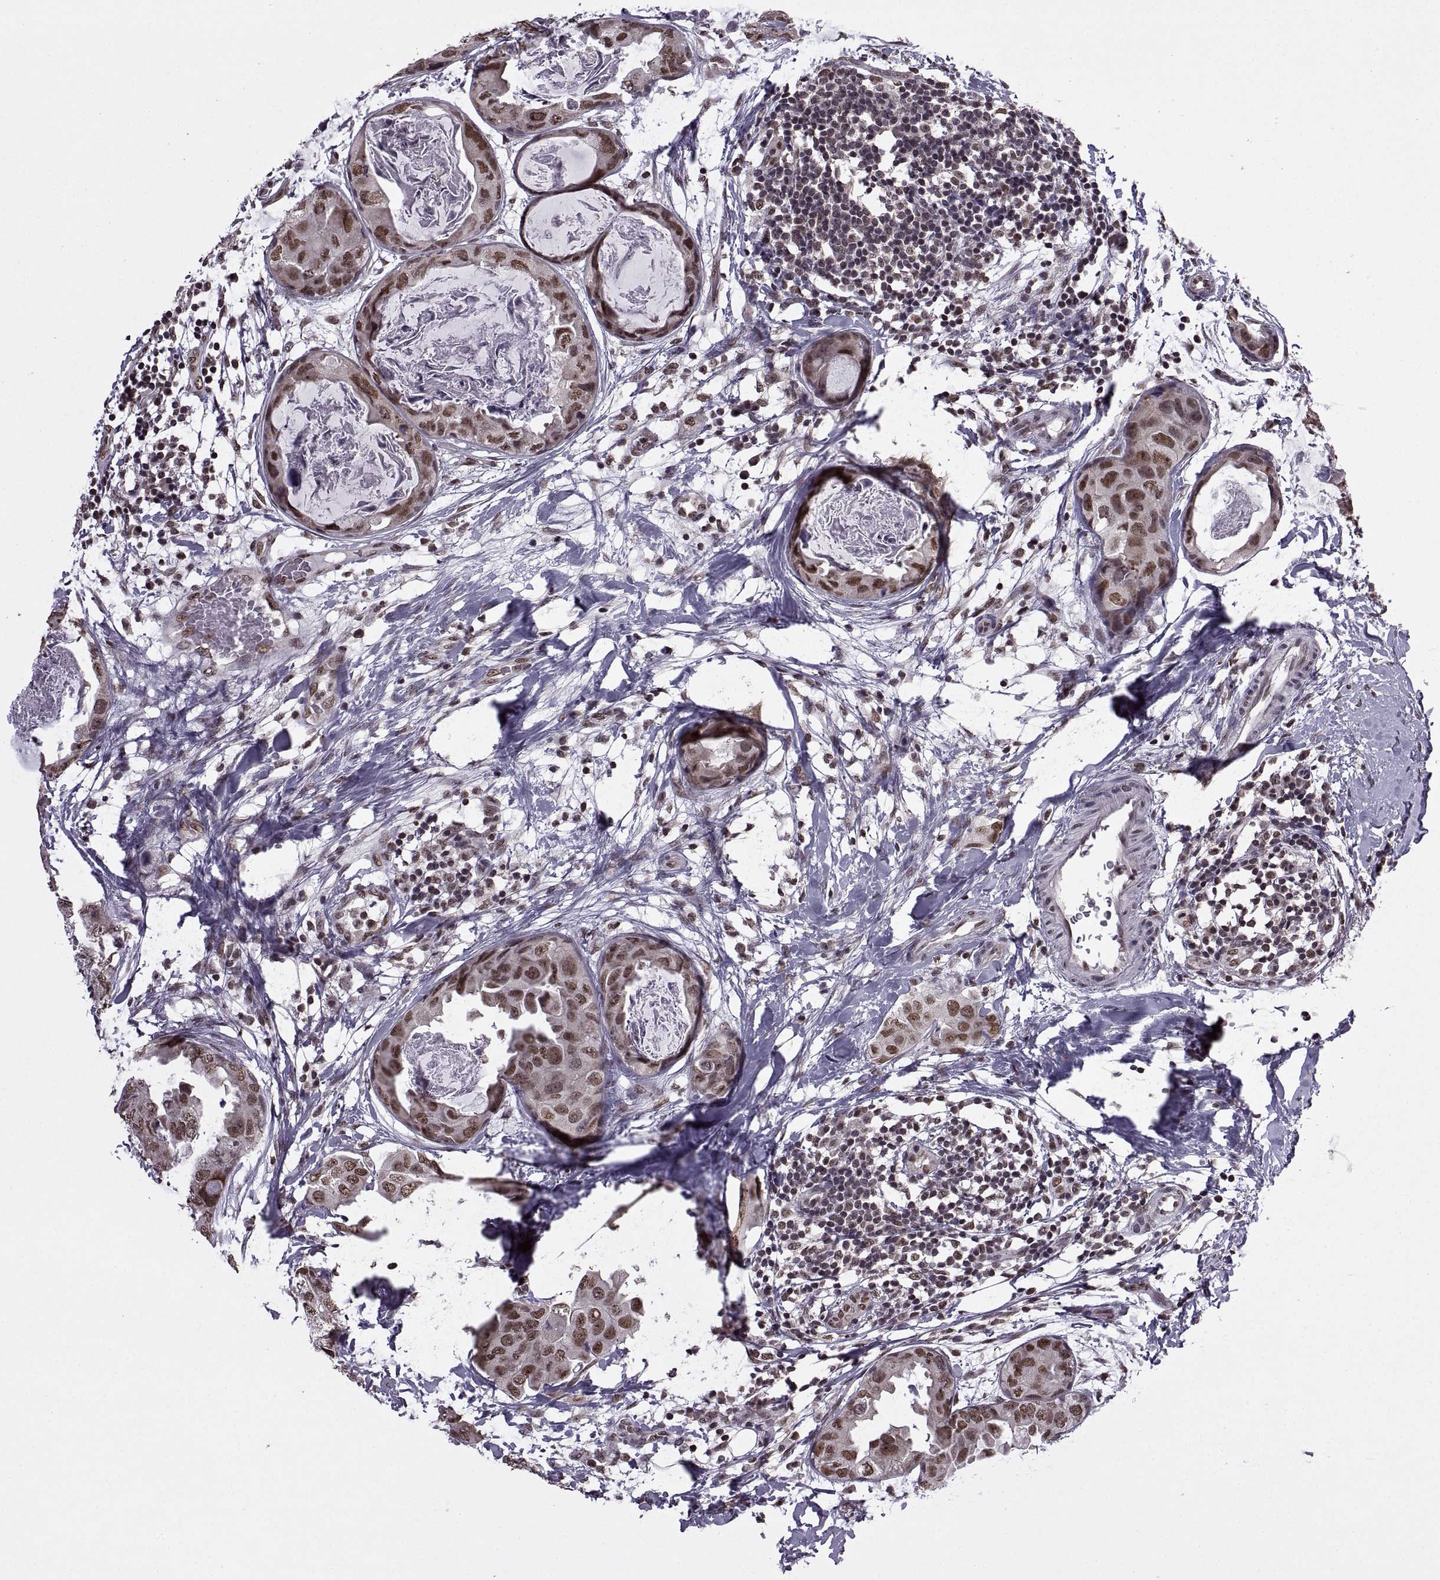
{"staining": {"intensity": "strong", "quantity": ">75%", "location": "nuclear"}, "tissue": "breast cancer", "cell_type": "Tumor cells", "image_type": "cancer", "snomed": [{"axis": "morphology", "description": "Normal tissue, NOS"}, {"axis": "morphology", "description": "Duct carcinoma"}, {"axis": "topography", "description": "Breast"}], "caption": "Immunohistochemistry photomicrograph of human intraductal carcinoma (breast) stained for a protein (brown), which demonstrates high levels of strong nuclear expression in approximately >75% of tumor cells.", "gene": "INTS3", "patient": {"sex": "female", "age": 40}}